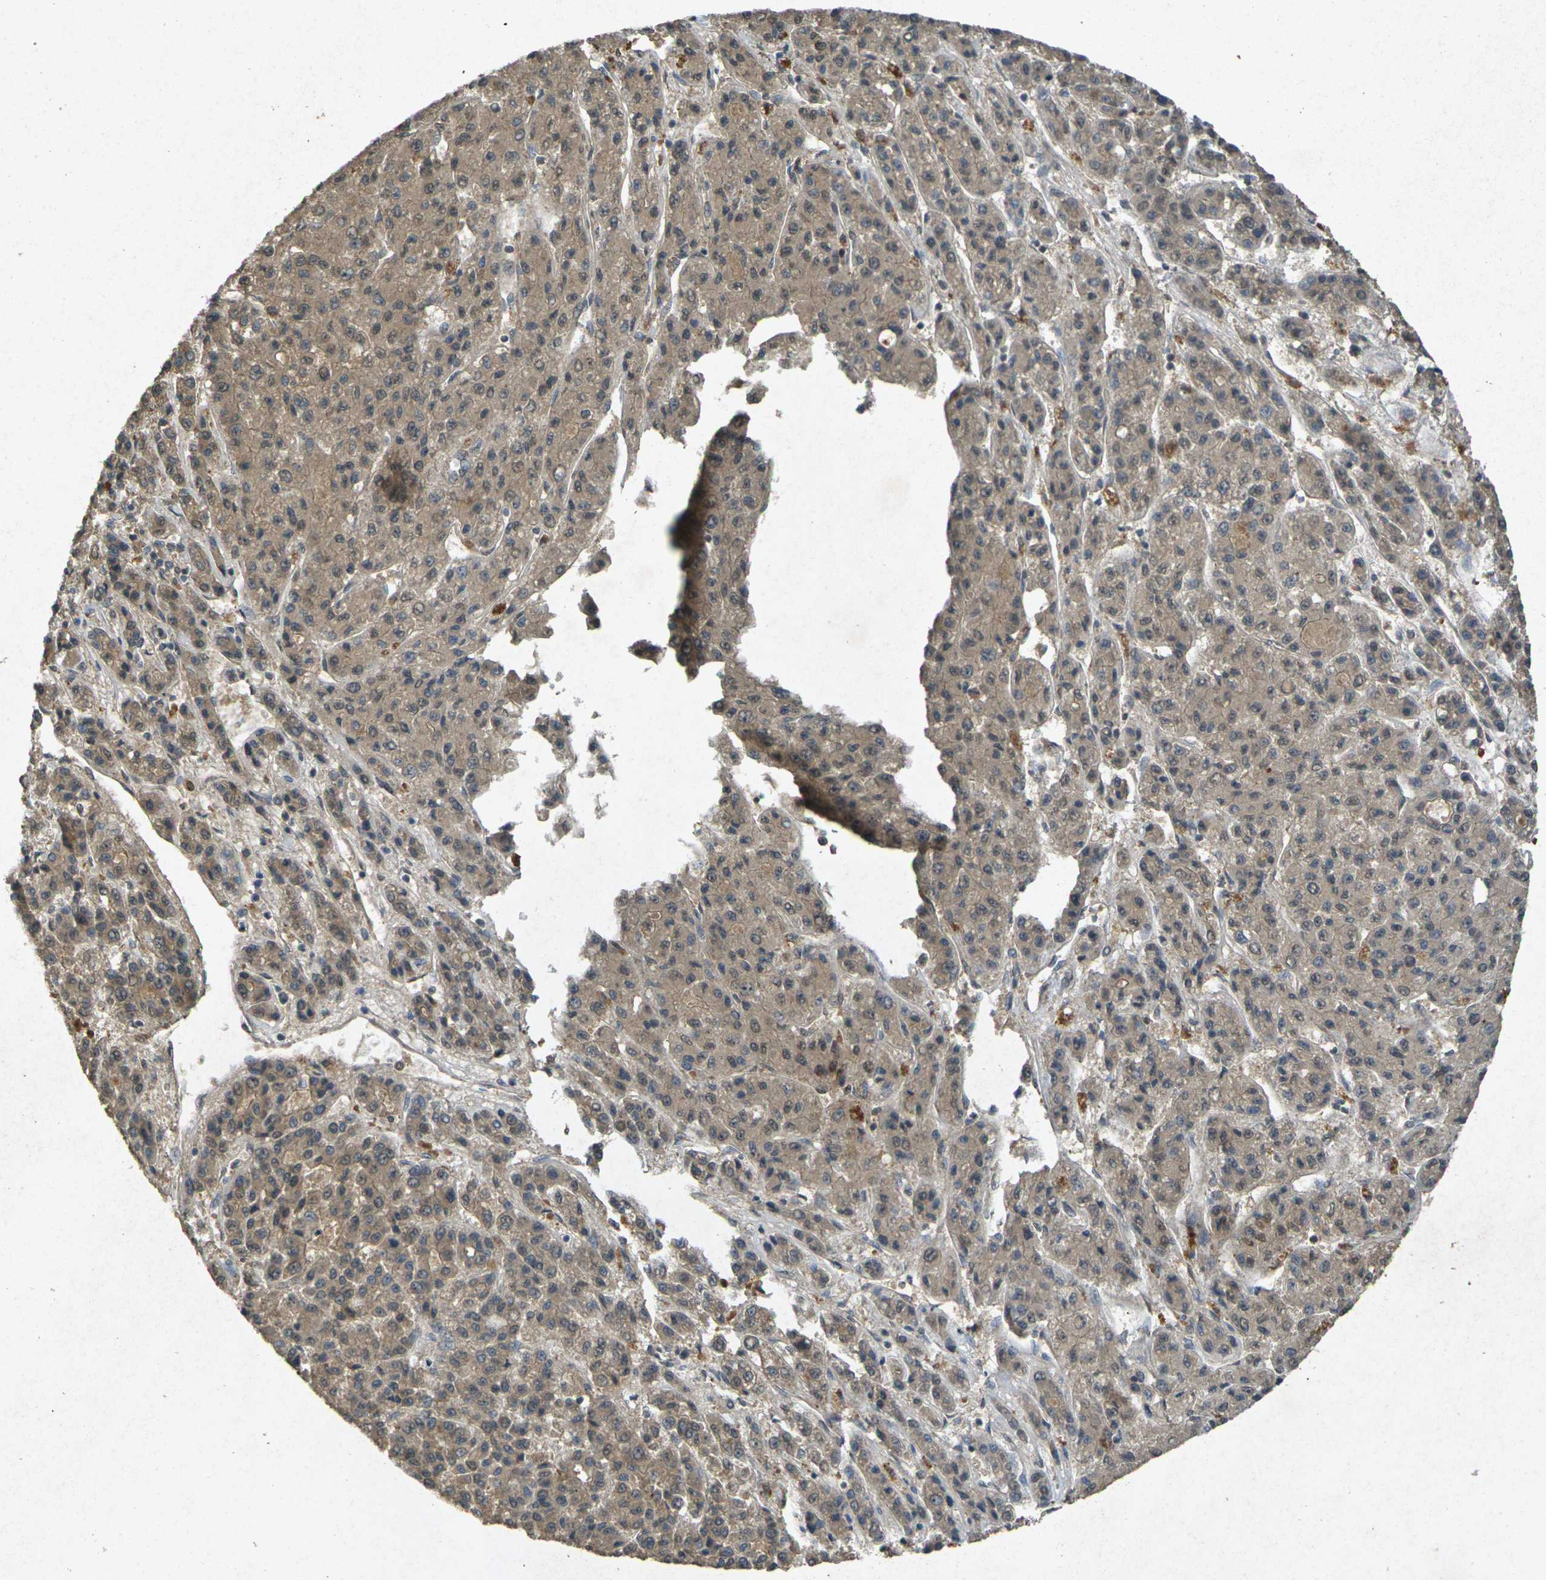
{"staining": {"intensity": "moderate", "quantity": ">75%", "location": "cytoplasmic/membranous"}, "tissue": "liver cancer", "cell_type": "Tumor cells", "image_type": "cancer", "snomed": [{"axis": "morphology", "description": "Carcinoma, Hepatocellular, NOS"}, {"axis": "topography", "description": "Liver"}], "caption": "A photomicrograph showing moderate cytoplasmic/membranous staining in approximately >75% of tumor cells in liver cancer (hepatocellular carcinoma), as visualized by brown immunohistochemical staining.", "gene": "RGMA", "patient": {"sex": "male", "age": 70}}